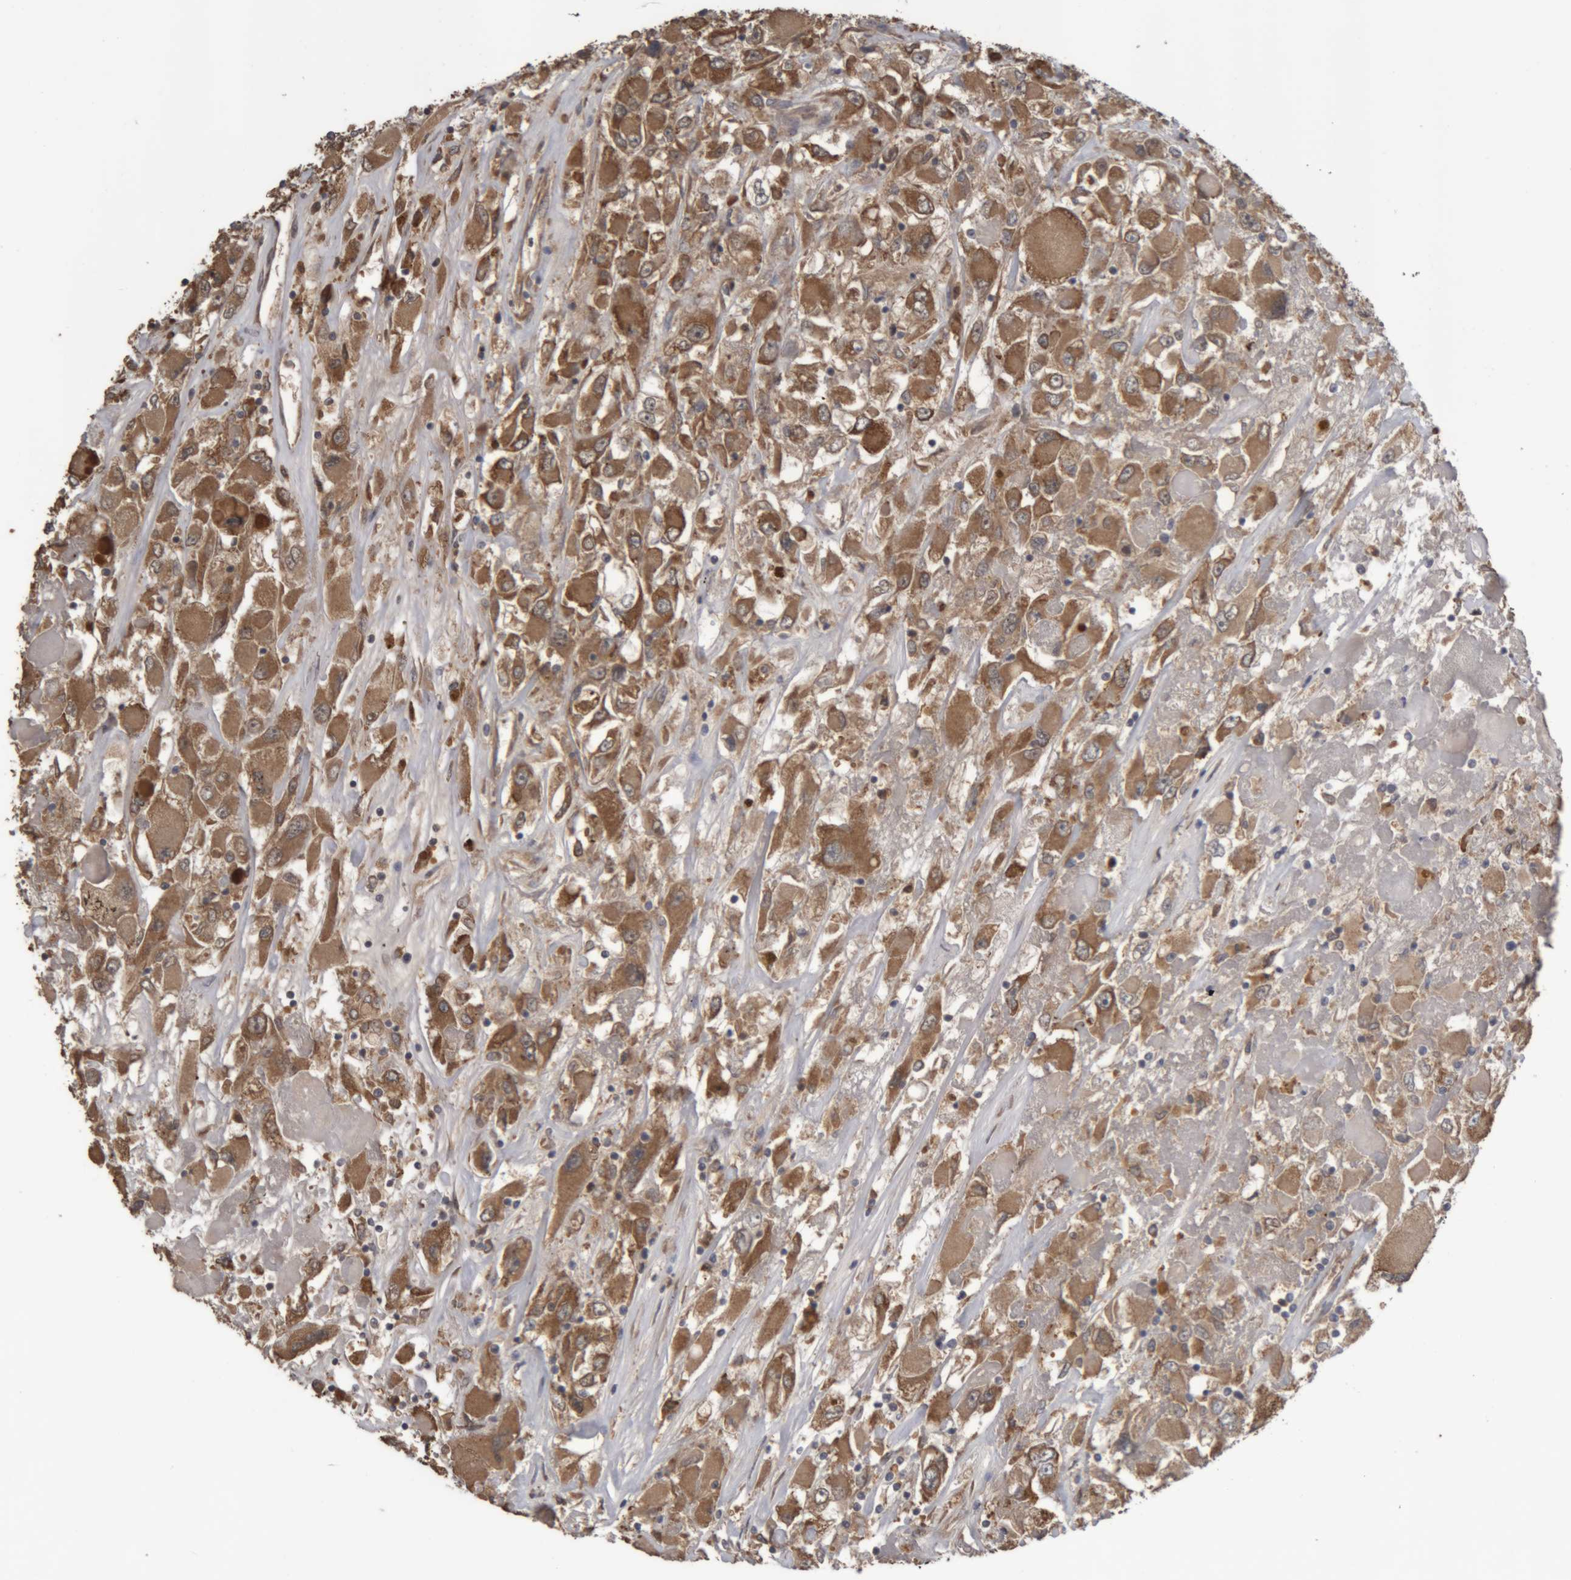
{"staining": {"intensity": "moderate", "quantity": ">75%", "location": "cytoplasmic/membranous"}, "tissue": "renal cancer", "cell_type": "Tumor cells", "image_type": "cancer", "snomed": [{"axis": "morphology", "description": "Adenocarcinoma, NOS"}, {"axis": "topography", "description": "Kidney"}], "caption": "This is an image of immunohistochemistry staining of renal cancer, which shows moderate staining in the cytoplasmic/membranous of tumor cells.", "gene": "TMED7", "patient": {"sex": "female", "age": 52}}